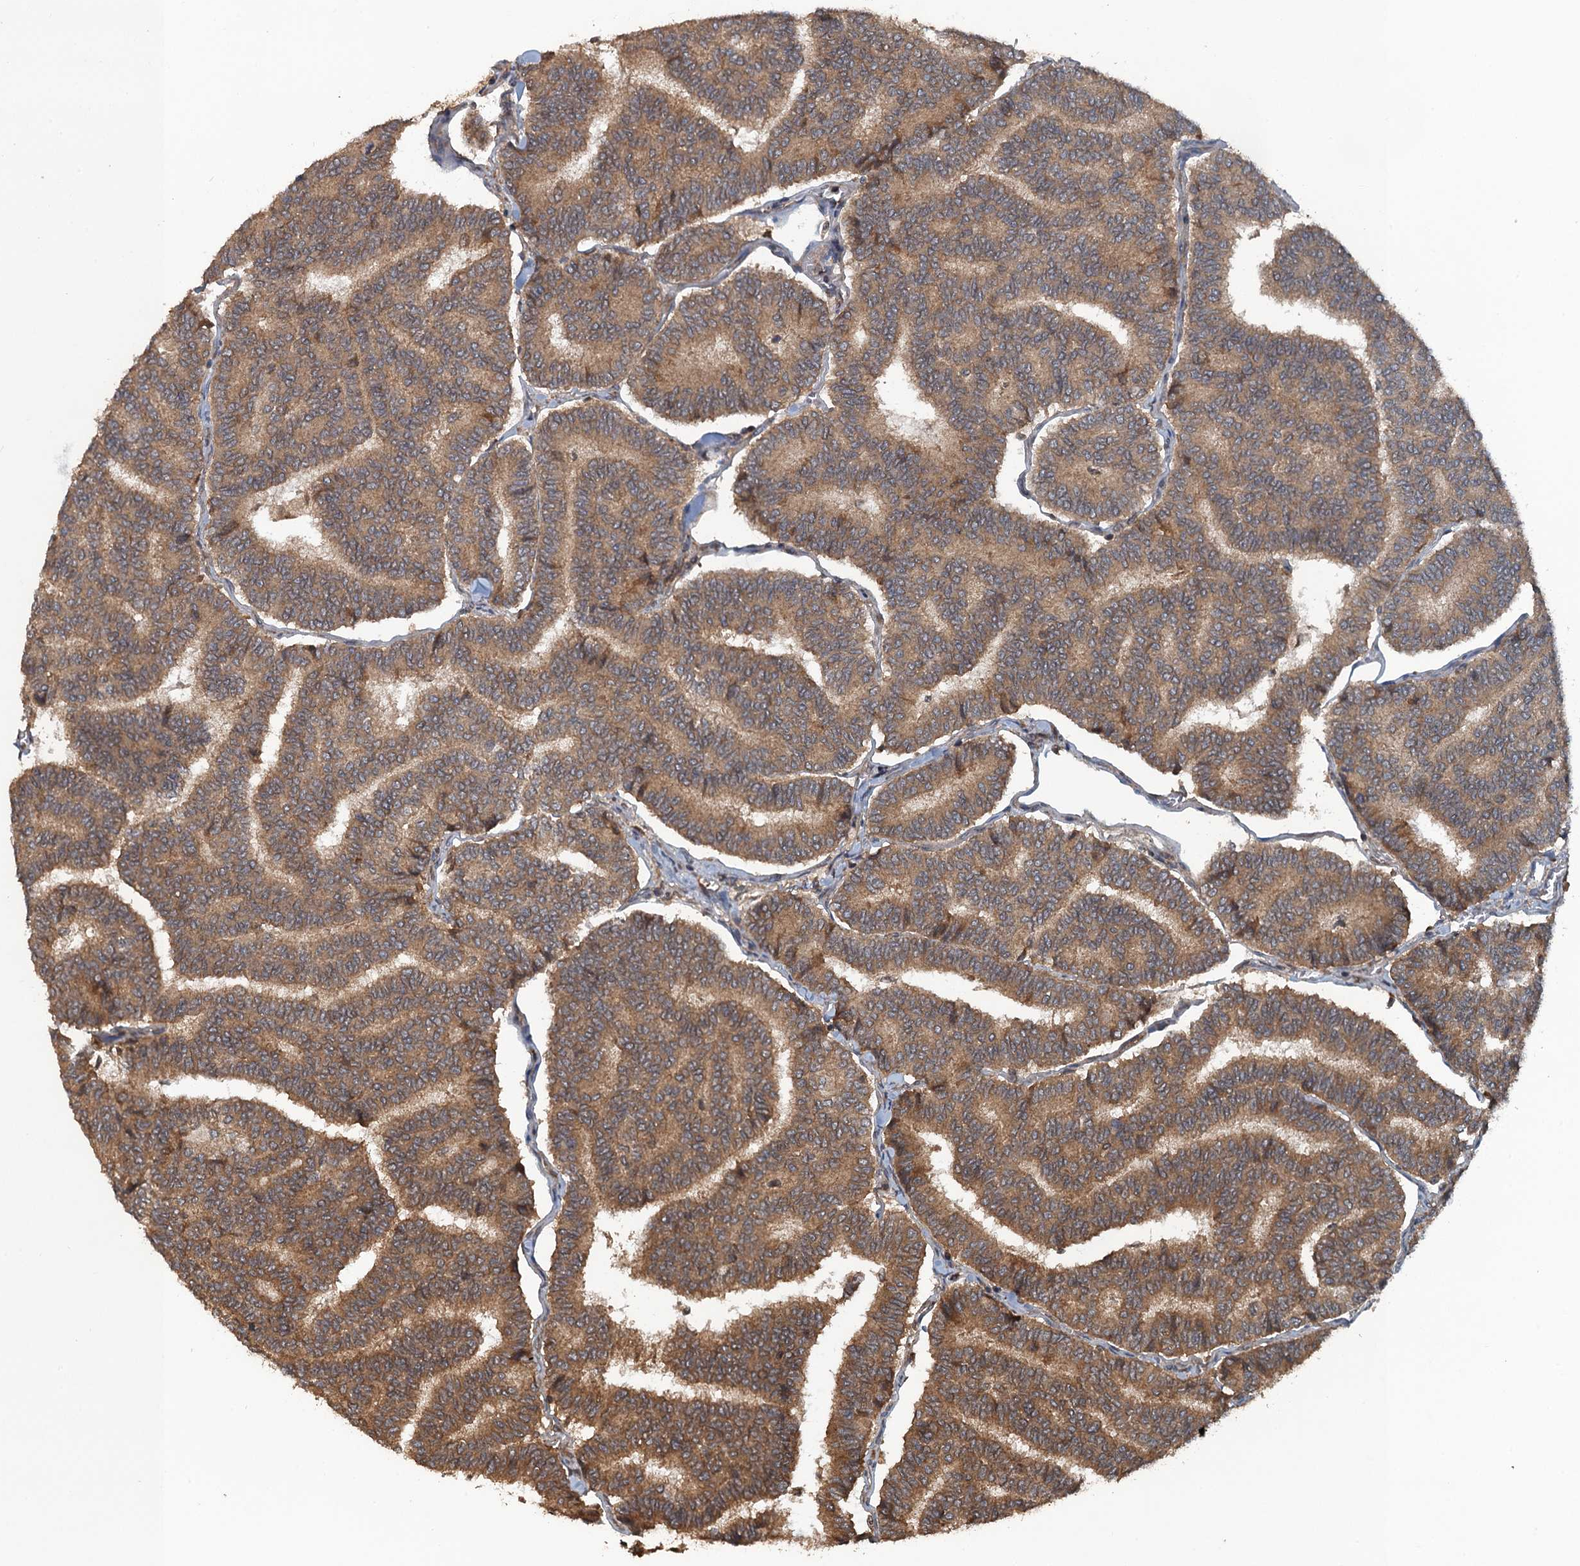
{"staining": {"intensity": "moderate", "quantity": ">75%", "location": "cytoplasmic/membranous"}, "tissue": "thyroid cancer", "cell_type": "Tumor cells", "image_type": "cancer", "snomed": [{"axis": "morphology", "description": "Papillary adenocarcinoma, NOS"}, {"axis": "topography", "description": "Thyroid gland"}], "caption": "Human papillary adenocarcinoma (thyroid) stained for a protein (brown) reveals moderate cytoplasmic/membranous positive staining in approximately >75% of tumor cells.", "gene": "GLE1", "patient": {"sex": "female", "age": 35}}